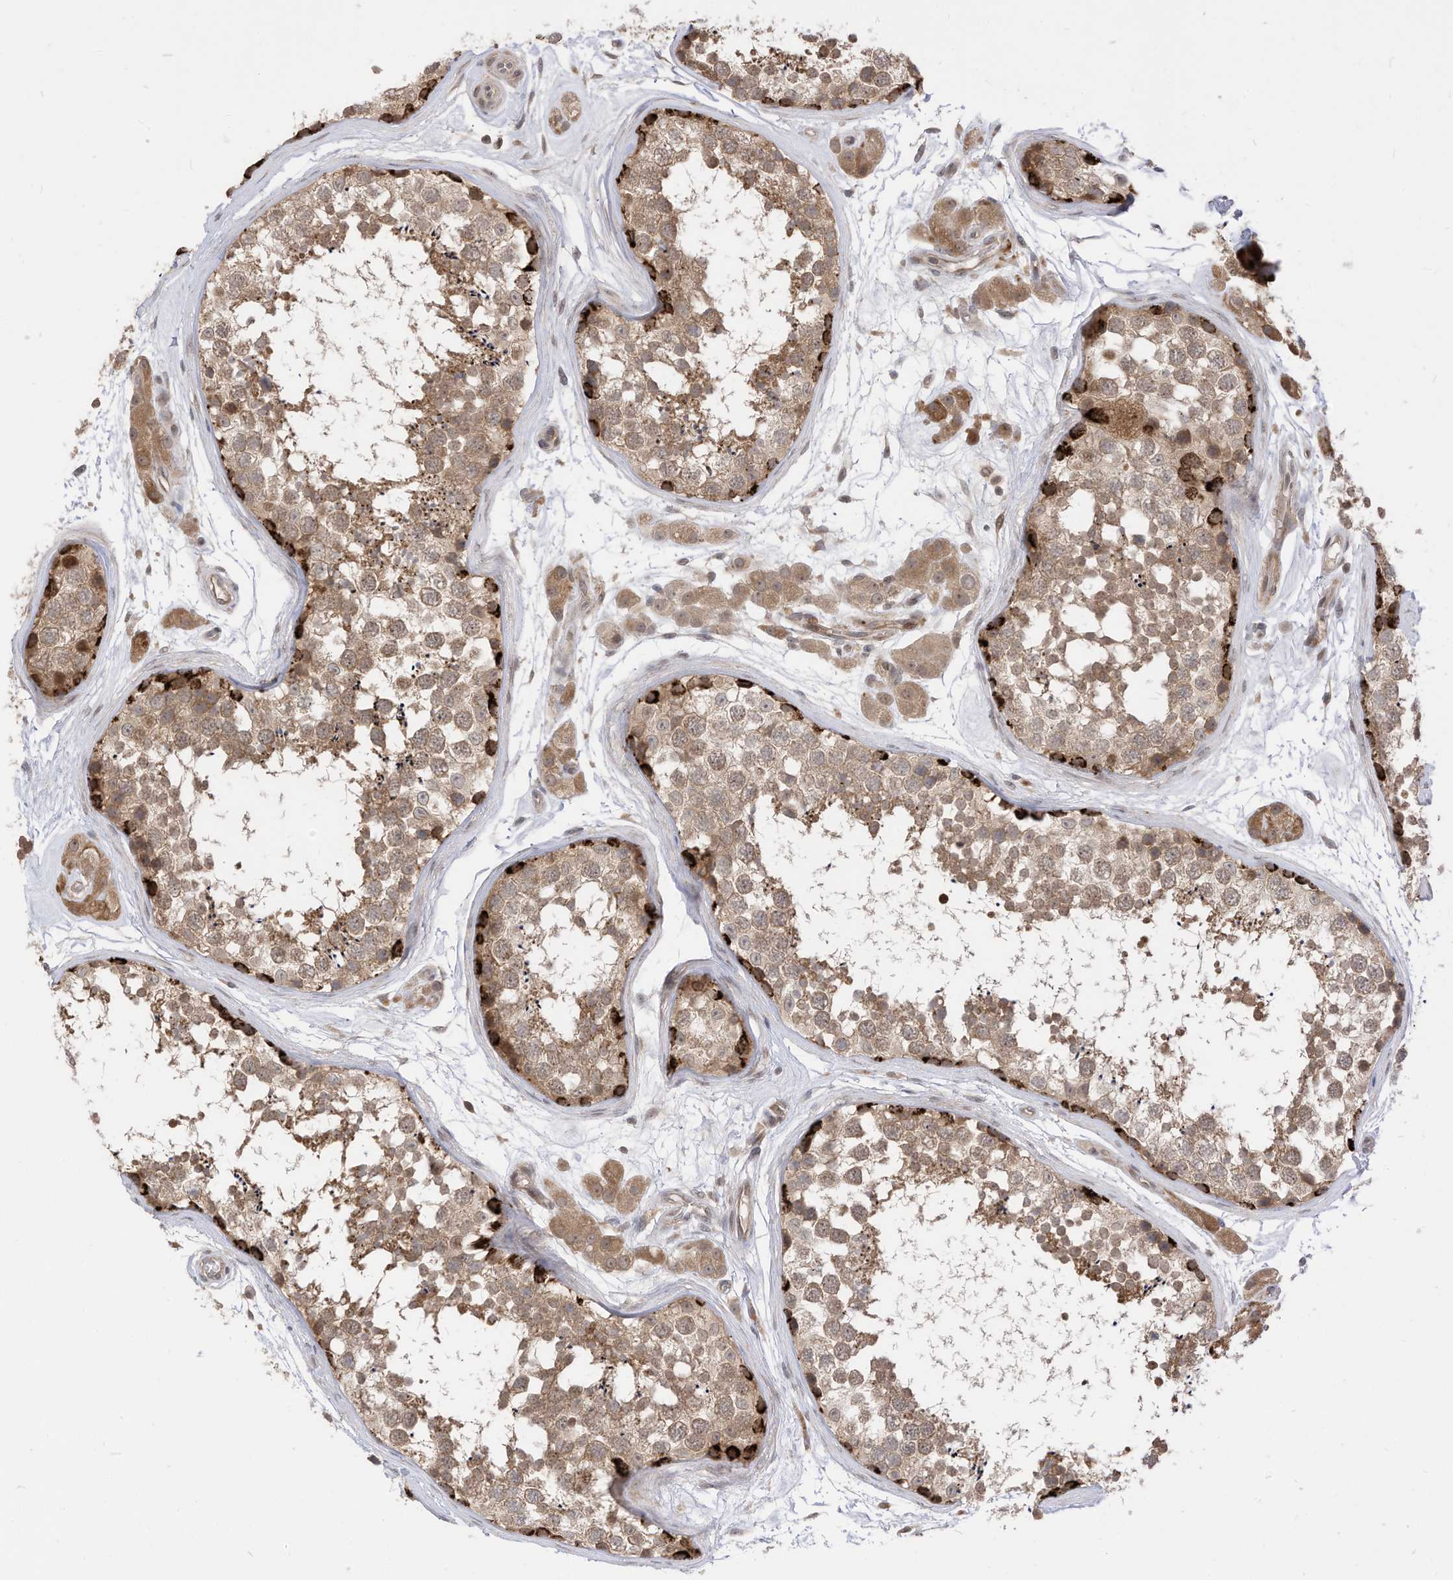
{"staining": {"intensity": "strong", "quantity": "<25%", "location": "cytoplasmic/membranous"}, "tissue": "testis", "cell_type": "Cells in seminiferous ducts", "image_type": "normal", "snomed": [{"axis": "morphology", "description": "Normal tissue, NOS"}, {"axis": "topography", "description": "Testis"}], "caption": "Cells in seminiferous ducts reveal strong cytoplasmic/membranous expression in approximately <25% of cells in normal testis. (DAB = brown stain, brightfield microscopy at high magnification).", "gene": "CNKSR1", "patient": {"sex": "male", "age": 56}}